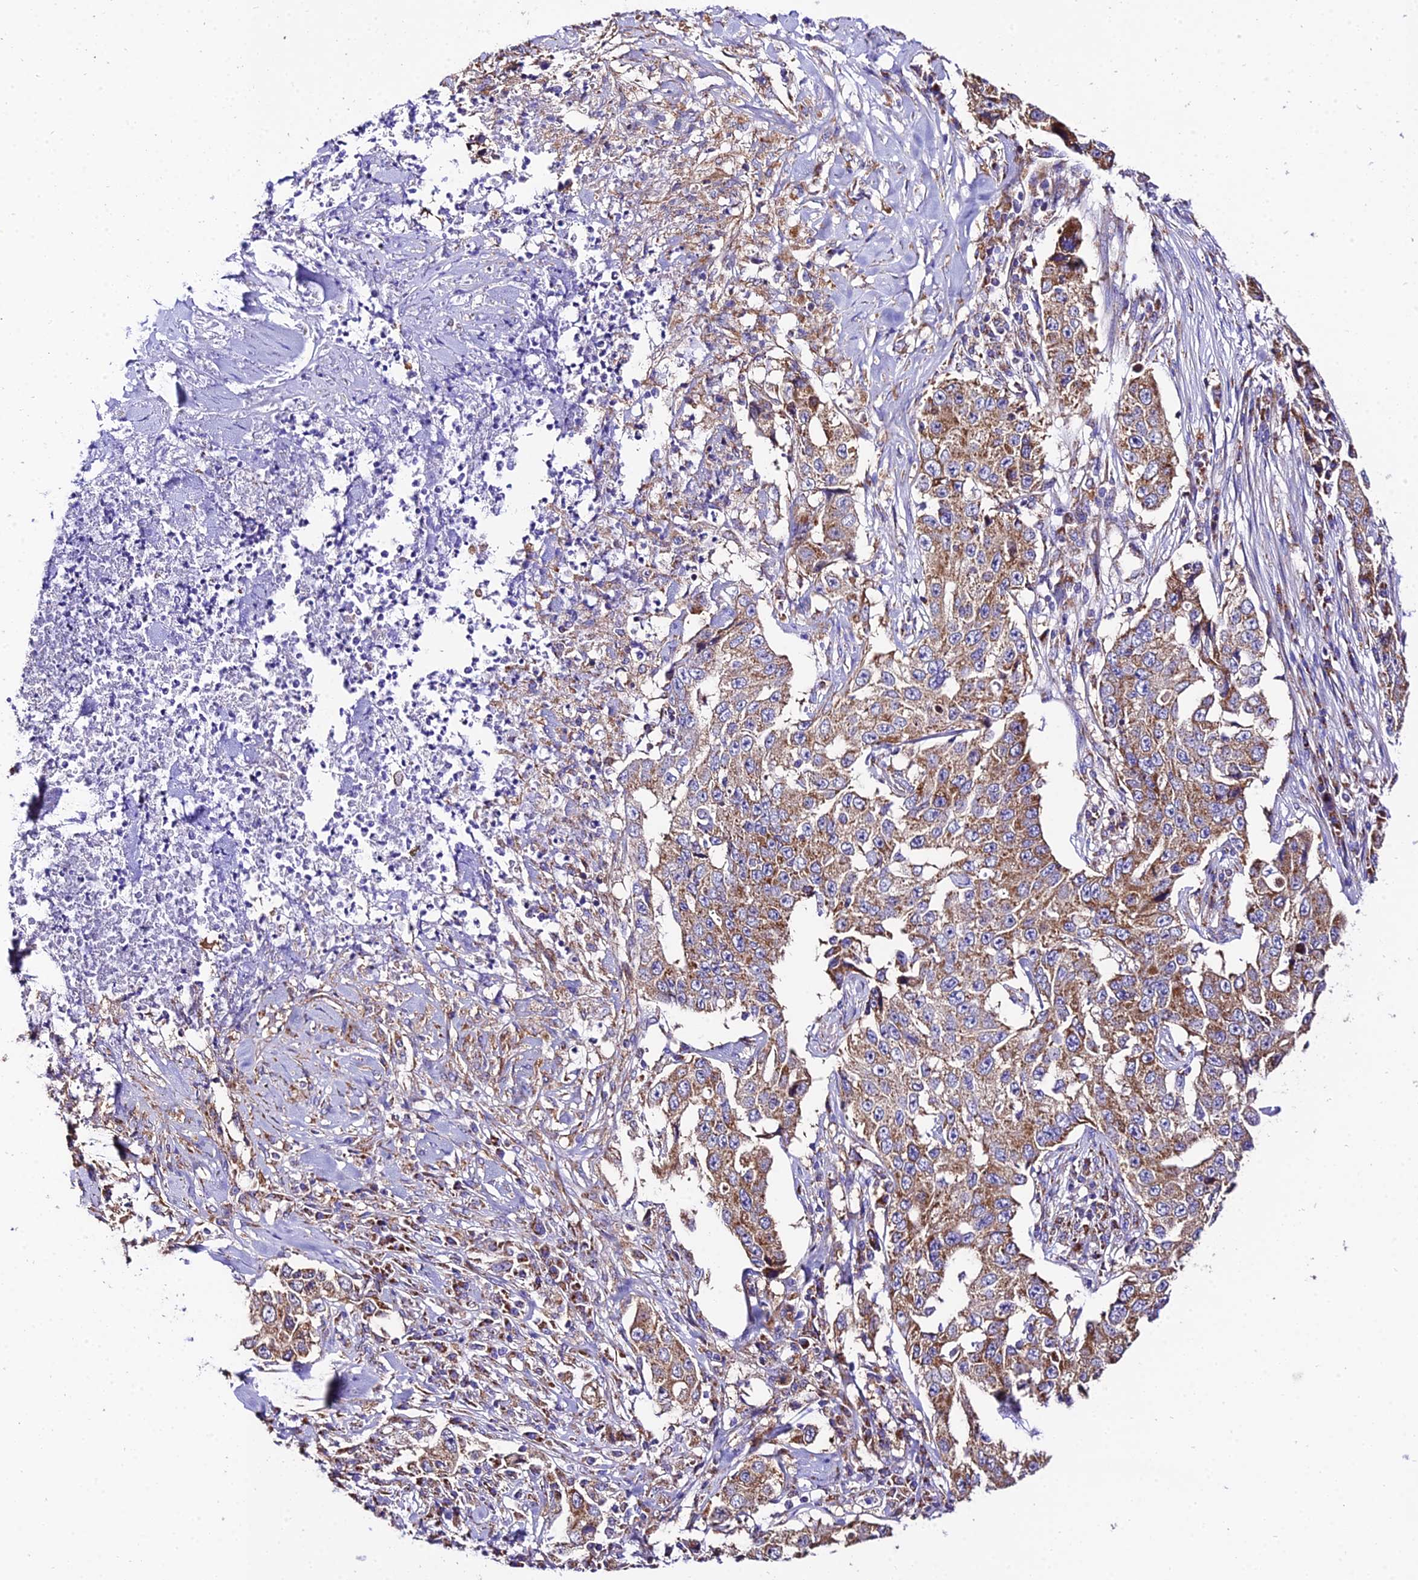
{"staining": {"intensity": "moderate", "quantity": ">75%", "location": "cytoplasmic/membranous"}, "tissue": "lung cancer", "cell_type": "Tumor cells", "image_type": "cancer", "snomed": [{"axis": "morphology", "description": "Adenocarcinoma, NOS"}, {"axis": "topography", "description": "Lung"}], "caption": "A micrograph of human lung cancer (adenocarcinoma) stained for a protein displays moderate cytoplasmic/membranous brown staining in tumor cells.", "gene": "OCIAD1", "patient": {"sex": "female", "age": 51}}